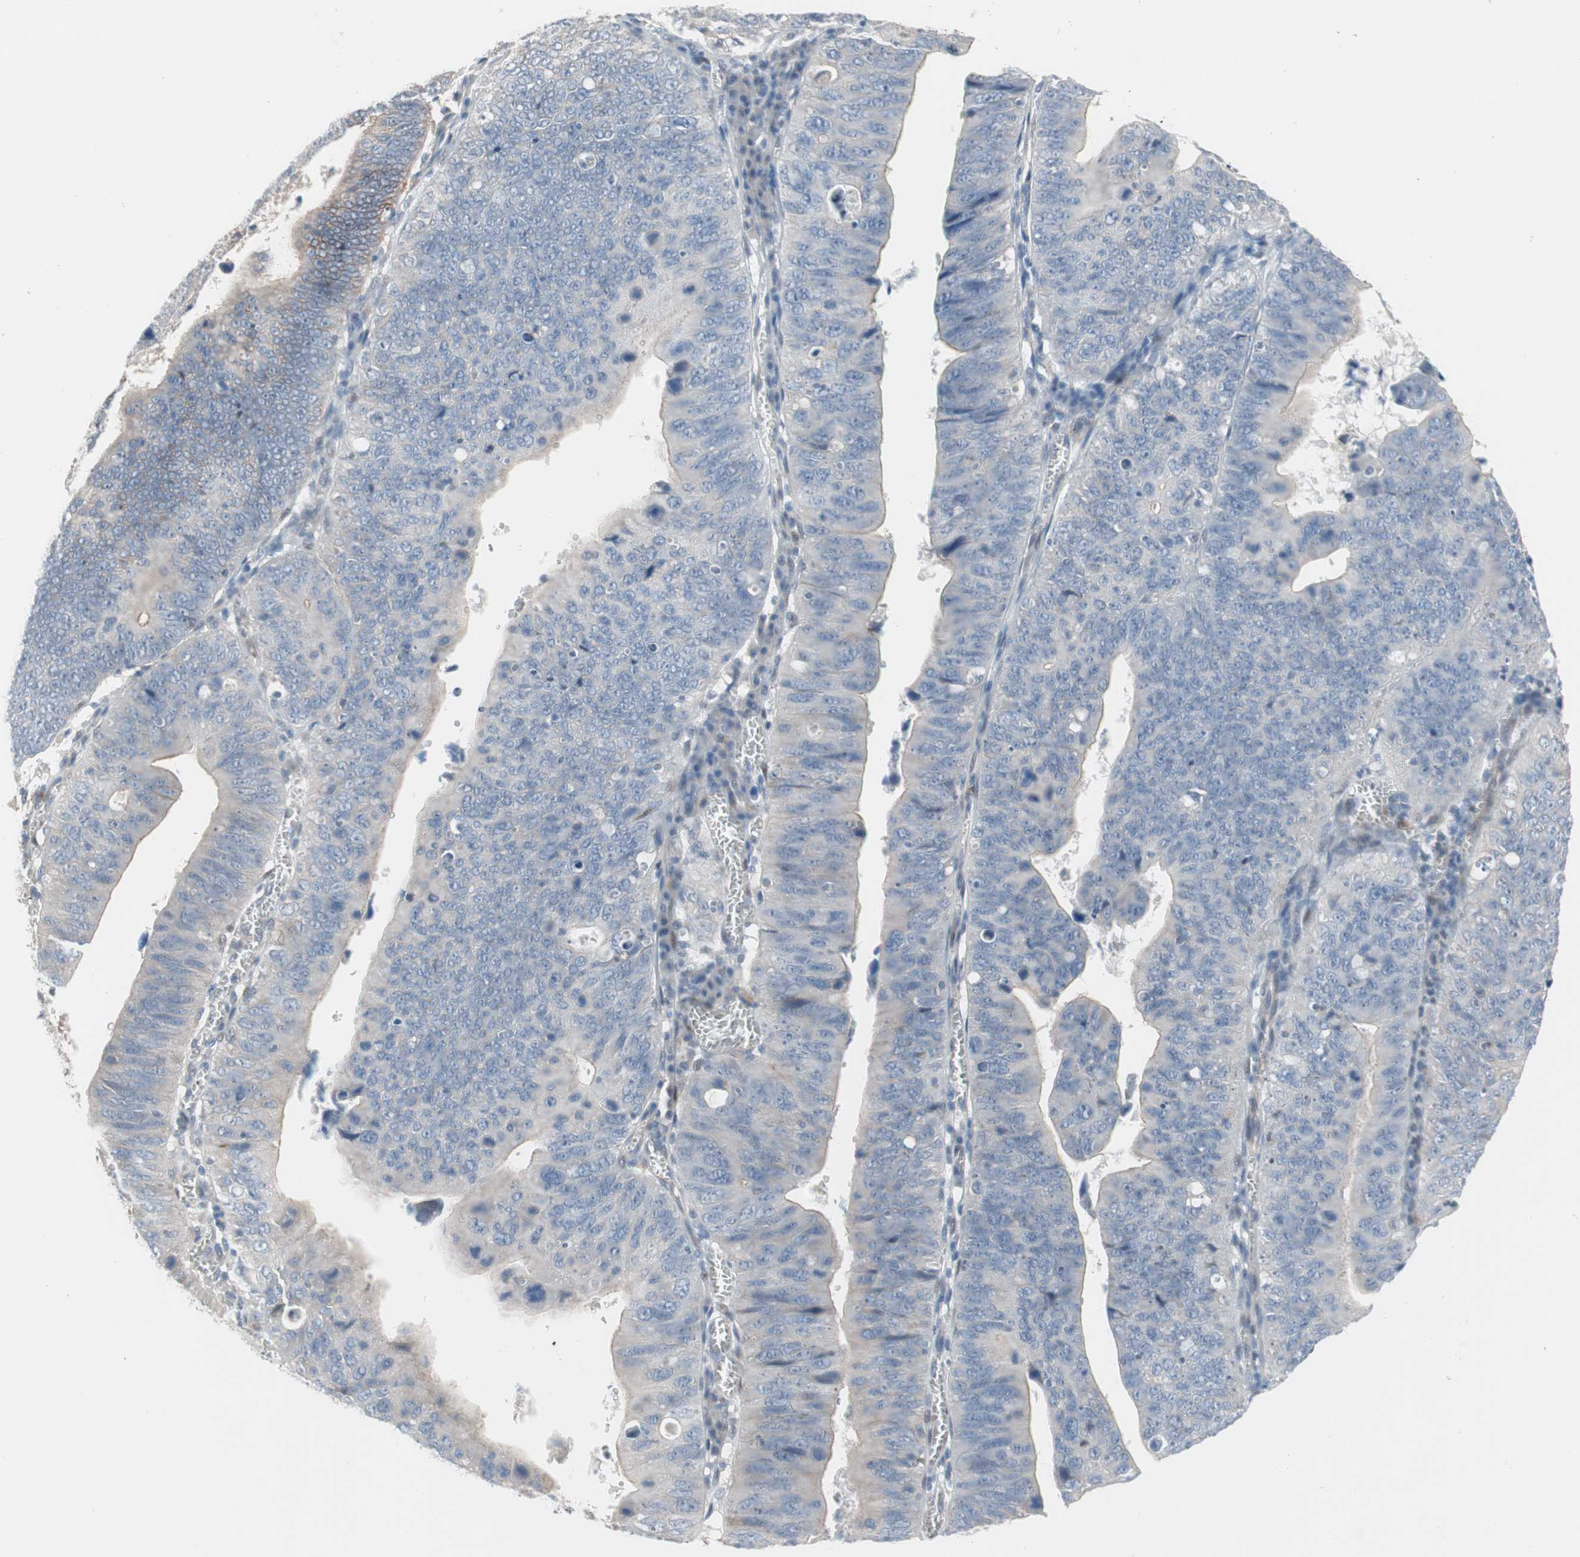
{"staining": {"intensity": "negative", "quantity": "none", "location": "none"}, "tissue": "stomach cancer", "cell_type": "Tumor cells", "image_type": "cancer", "snomed": [{"axis": "morphology", "description": "Adenocarcinoma, NOS"}, {"axis": "topography", "description": "Stomach"}], "caption": "The histopathology image exhibits no staining of tumor cells in adenocarcinoma (stomach).", "gene": "CAND2", "patient": {"sex": "male", "age": 59}}